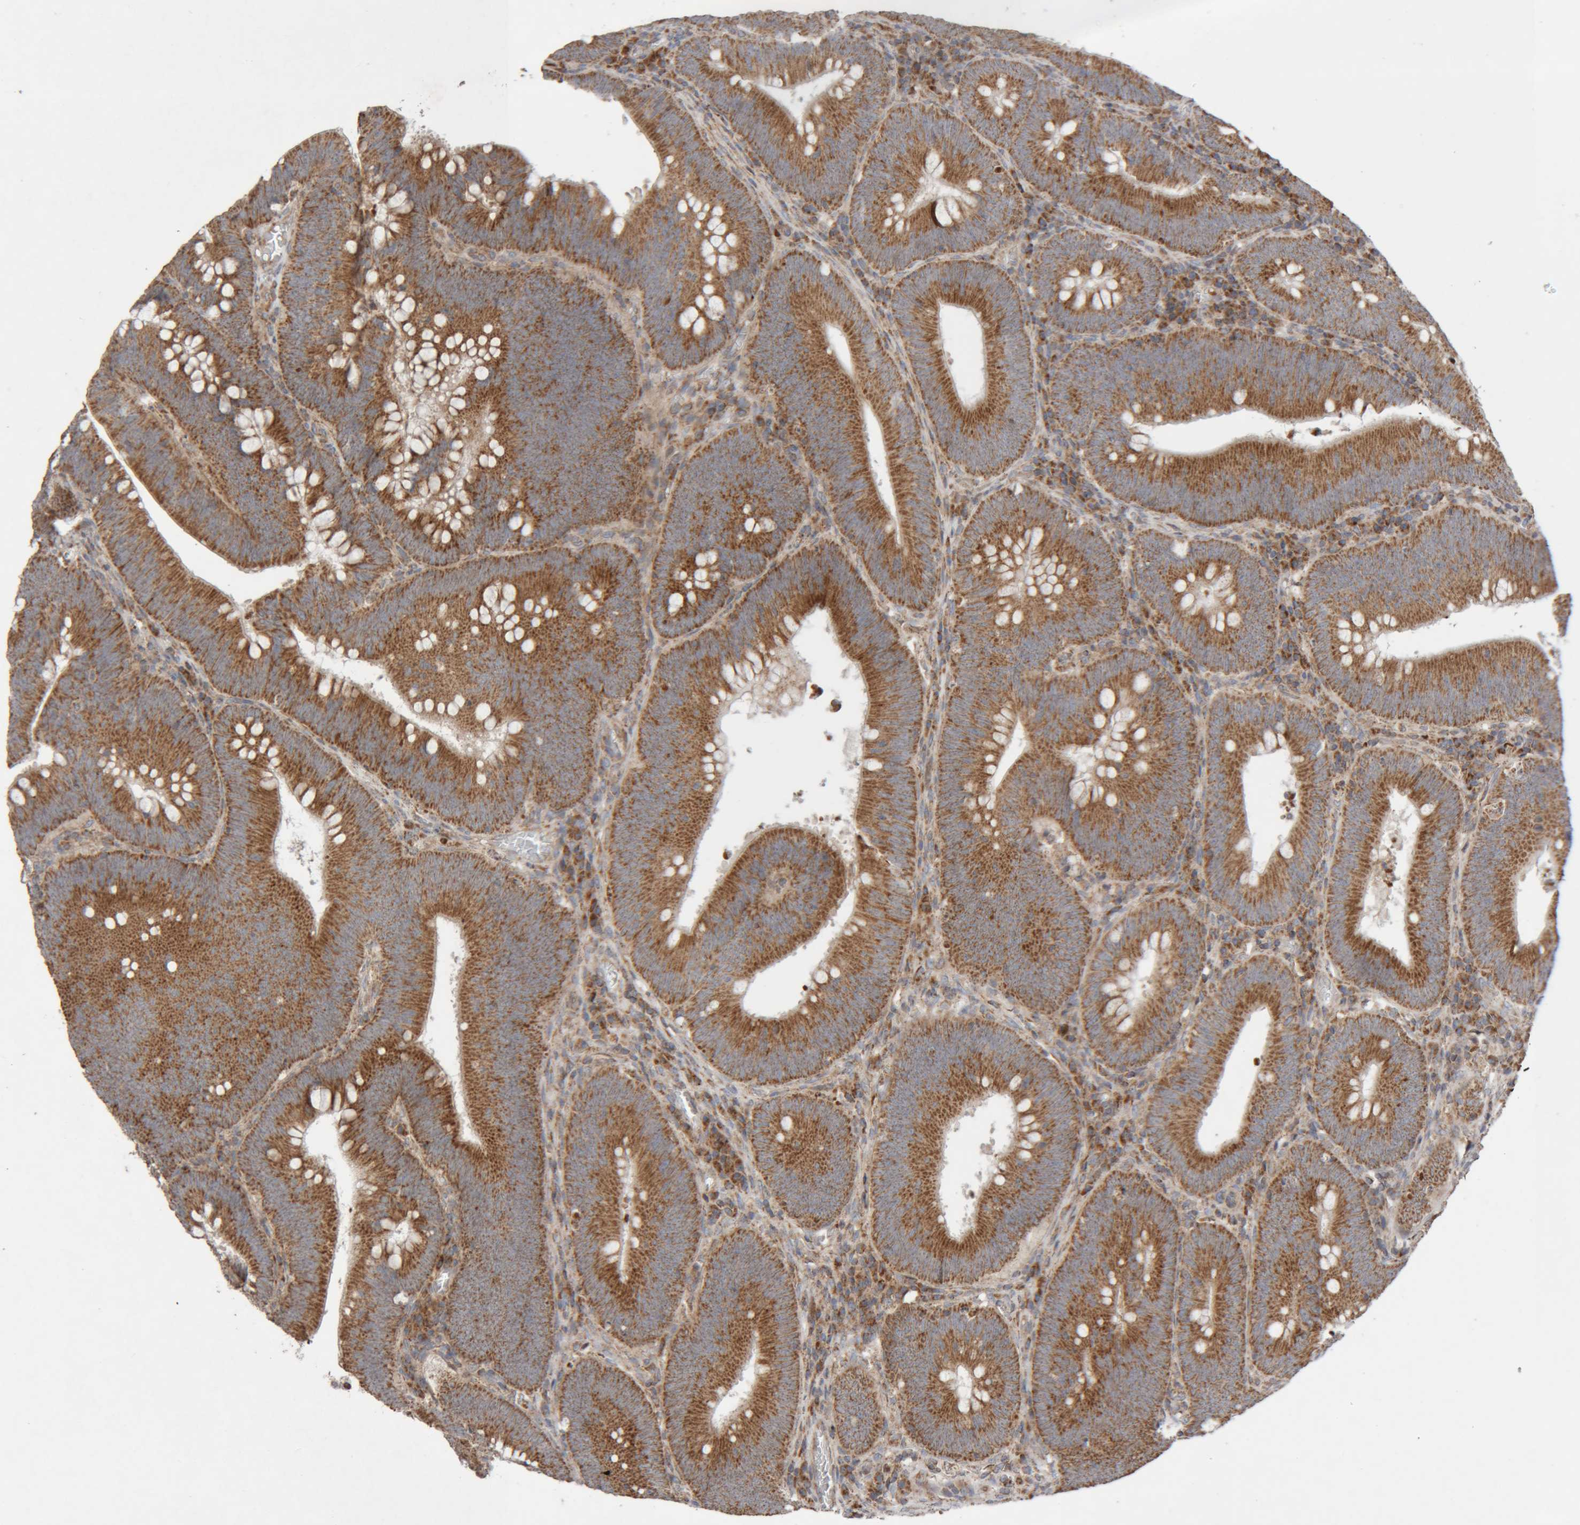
{"staining": {"intensity": "strong", "quantity": ">75%", "location": "cytoplasmic/membranous"}, "tissue": "colorectal cancer", "cell_type": "Tumor cells", "image_type": "cancer", "snomed": [{"axis": "morphology", "description": "Normal tissue, NOS"}, {"axis": "topography", "description": "Colon"}], "caption": "Immunohistochemical staining of human colorectal cancer exhibits strong cytoplasmic/membranous protein expression in approximately >75% of tumor cells.", "gene": "KIF21B", "patient": {"sex": "female", "age": 82}}